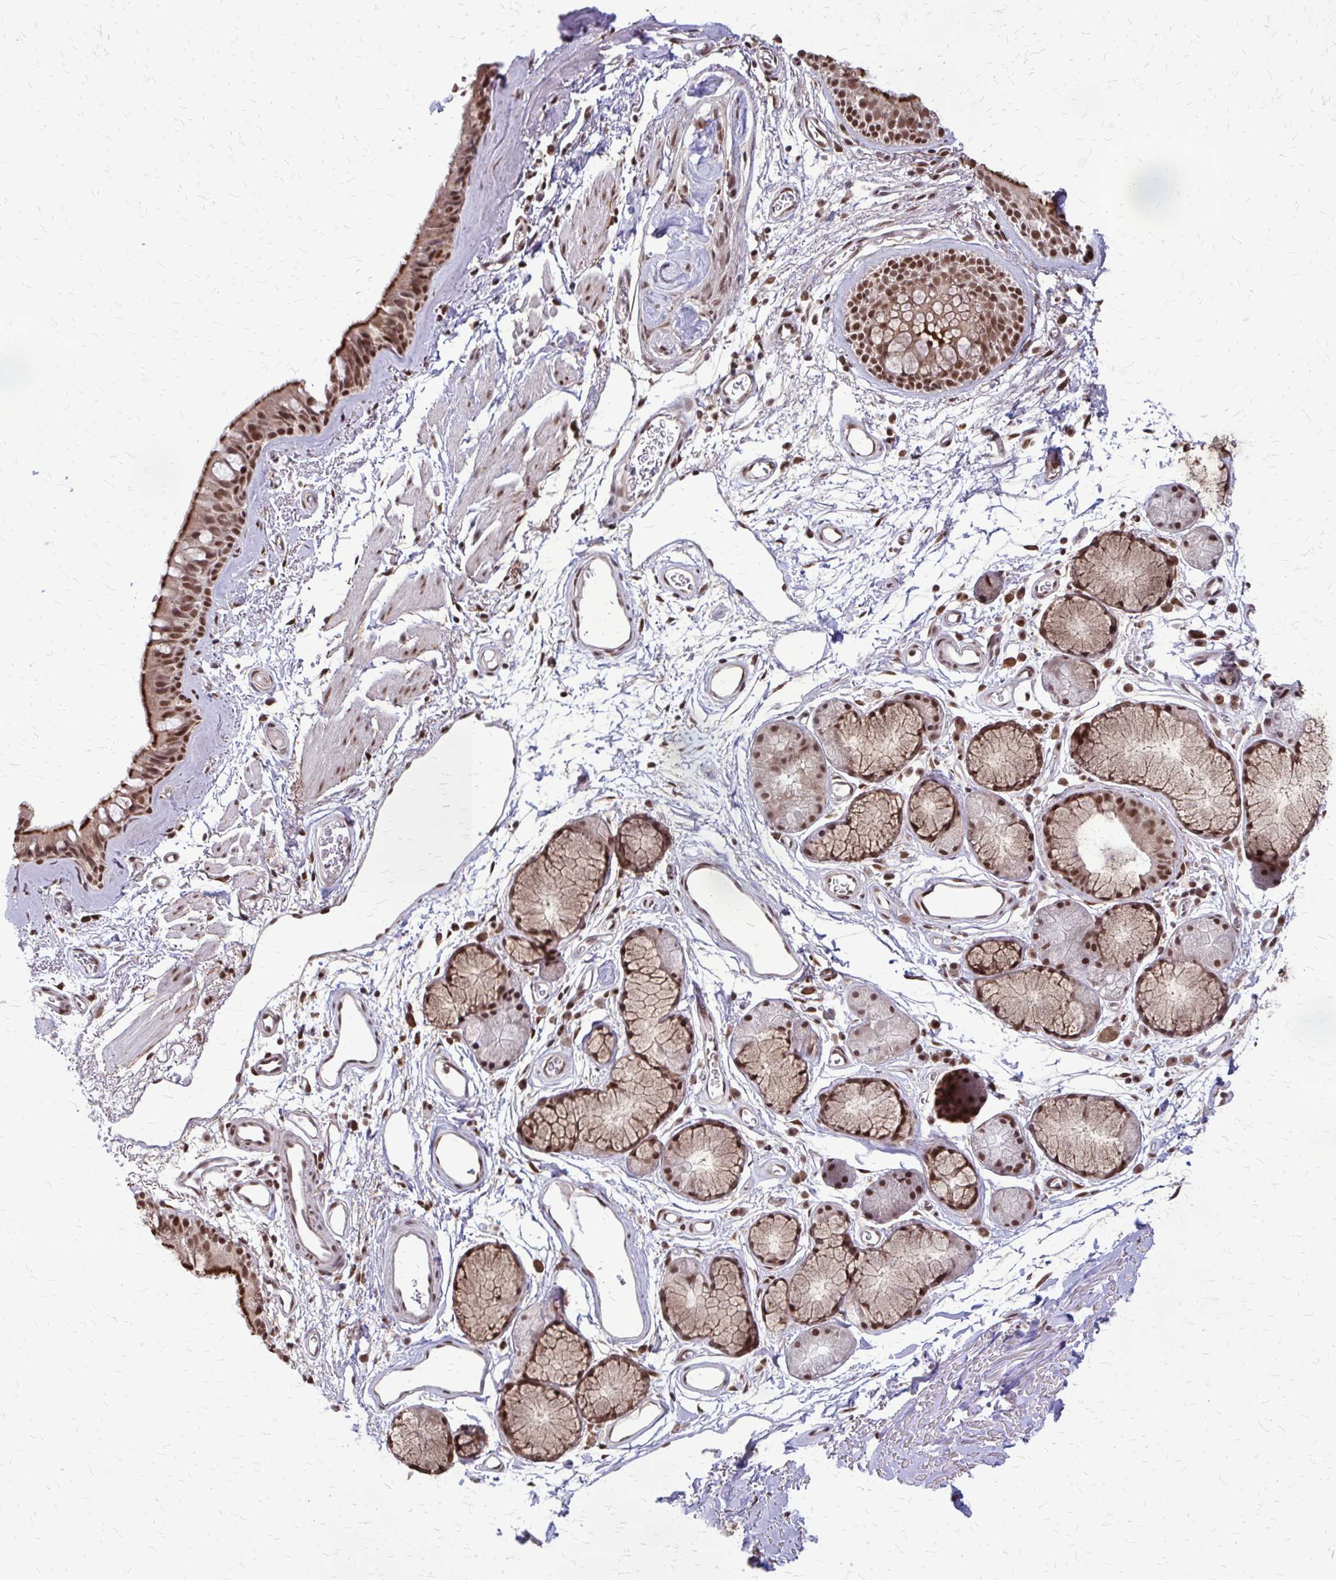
{"staining": {"intensity": "strong", "quantity": "25%-75%", "location": "cytoplasmic/membranous,nuclear"}, "tissue": "bronchus", "cell_type": "Respiratory epithelial cells", "image_type": "normal", "snomed": [{"axis": "morphology", "description": "Normal tissue, NOS"}, {"axis": "topography", "description": "Cartilage tissue"}, {"axis": "topography", "description": "Bronchus"}], "caption": "A photomicrograph of human bronchus stained for a protein reveals strong cytoplasmic/membranous,nuclear brown staining in respiratory epithelial cells. The staining was performed using DAB (3,3'-diaminobenzidine), with brown indicating positive protein expression. Nuclei are stained blue with hematoxylin.", "gene": "HDAC3", "patient": {"sex": "female", "age": 79}}